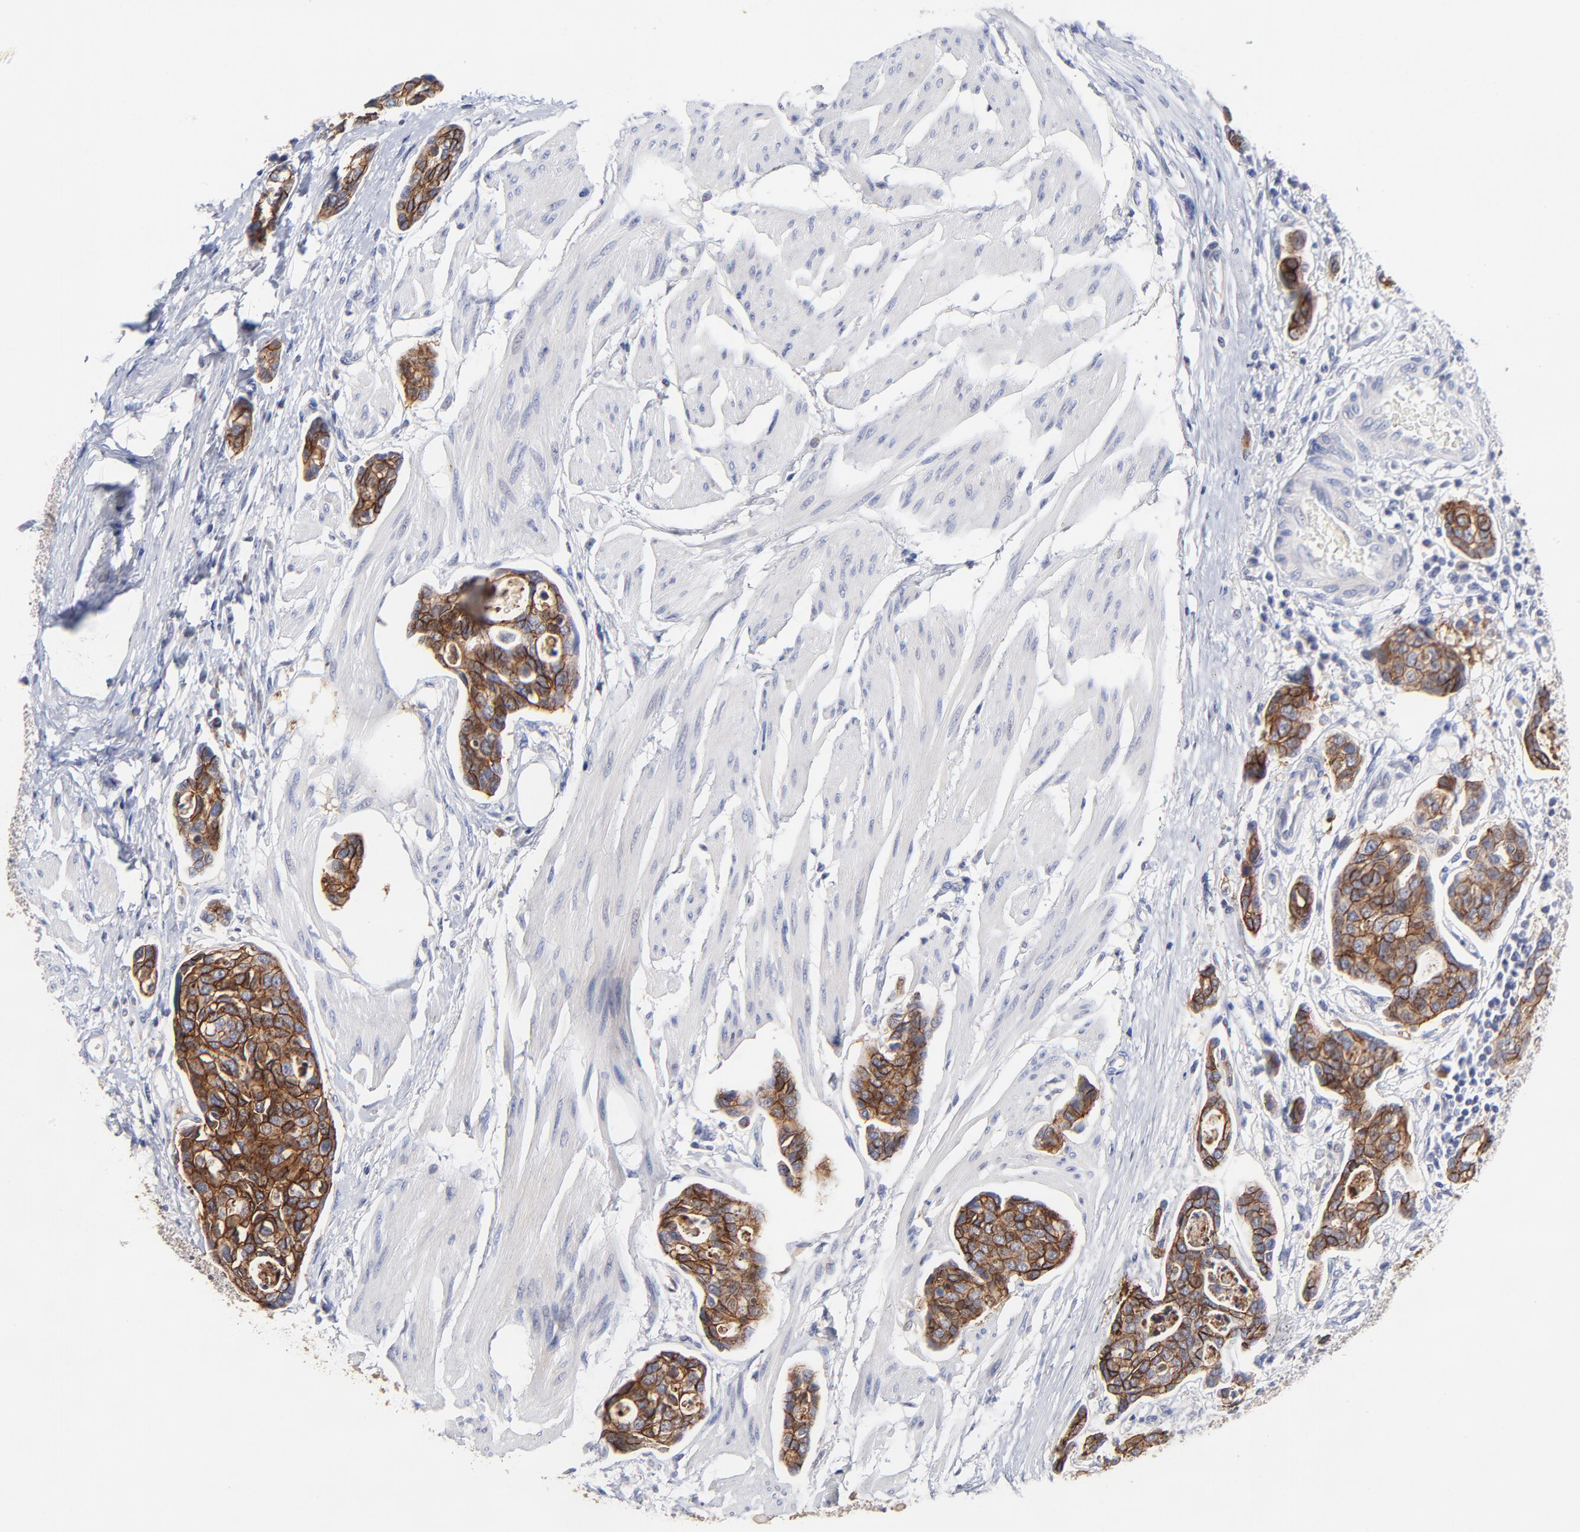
{"staining": {"intensity": "strong", "quantity": ">75%", "location": "cytoplasmic/membranous"}, "tissue": "urothelial cancer", "cell_type": "Tumor cells", "image_type": "cancer", "snomed": [{"axis": "morphology", "description": "Urothelial carcinoma, High grade"}, {"axis": "topography", "description": "Urinary bladder"}], "caption": "Protein staining of high-grade urothelial carcinoma tissue exhibits strong cytoplasmic/membranous positivity in about >75% of tumor cells.", "gene": "CXADR", "patient": {"sex": "male", "age": 78}}